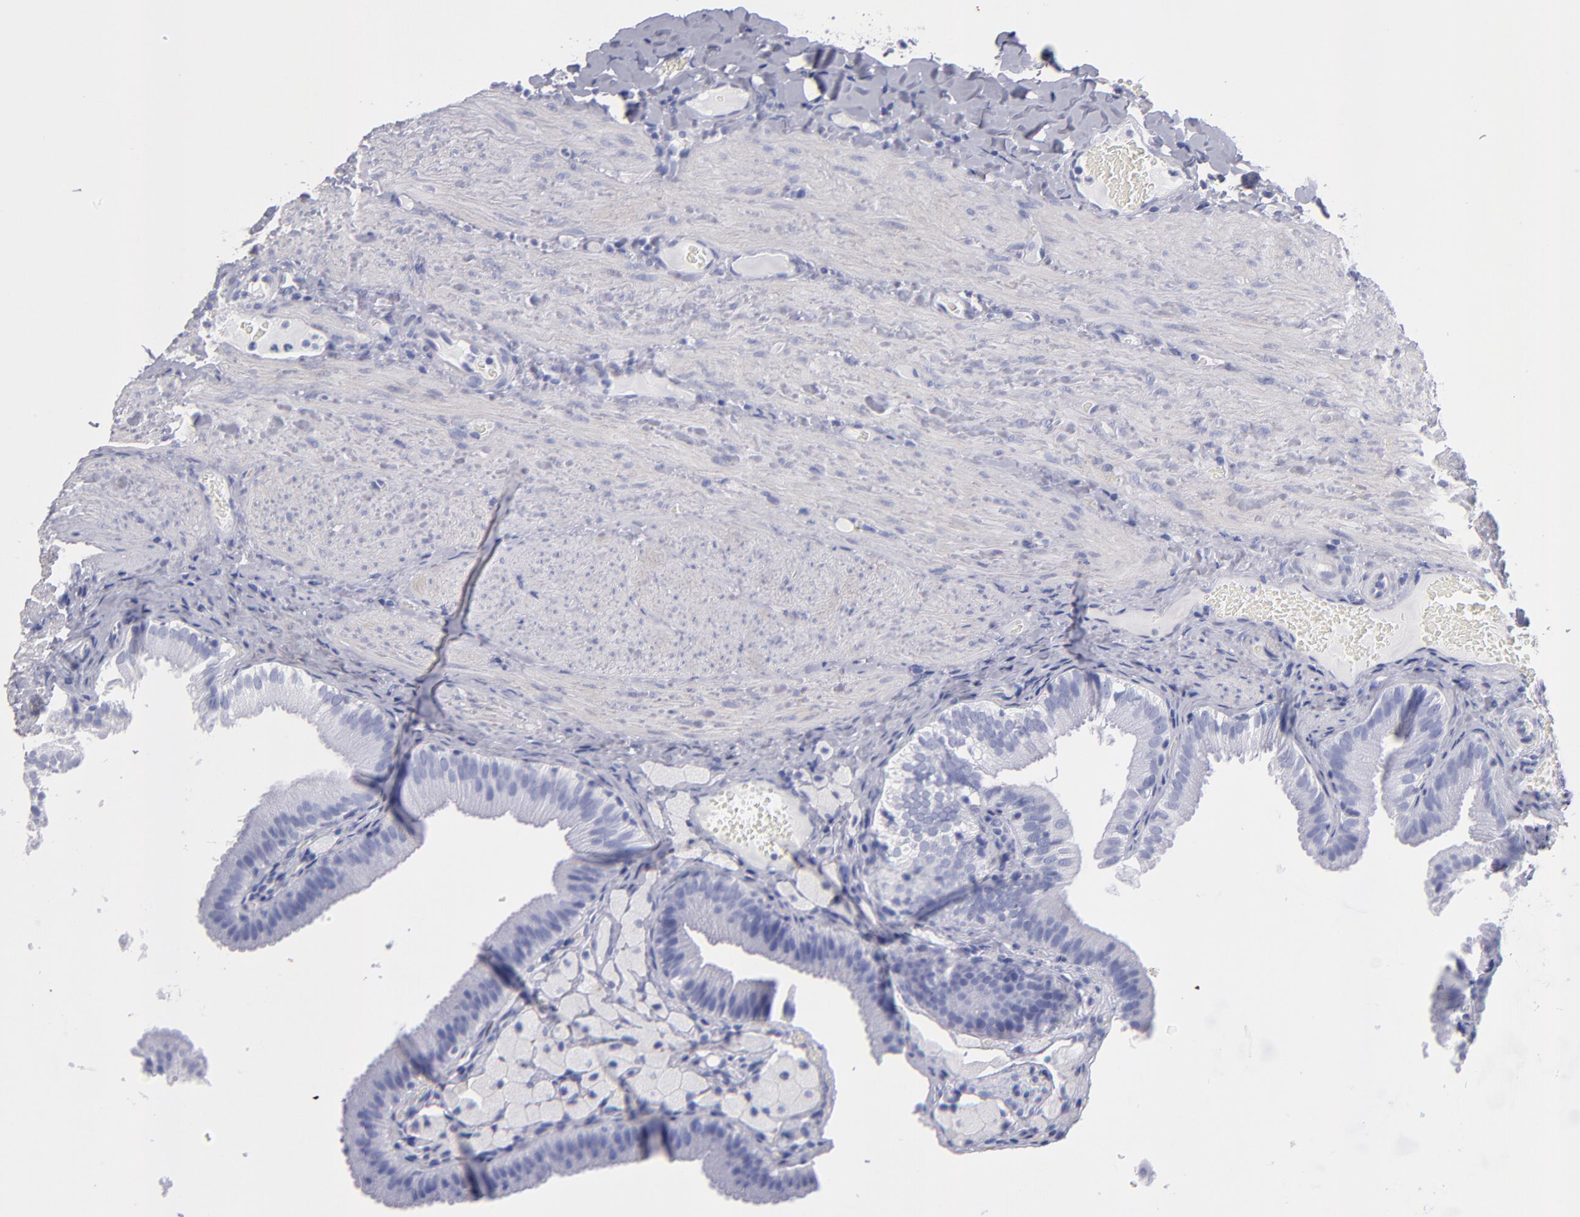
{"staining": {"intensity": "negative", "quantity": "none", "location": "none"}, "tissue": "gallbladder", "cell_type": "Glandular cells", "image_type": "normal", "snomed": [{"axis": "morphology", "description": "Normal tissue, NOS"}, {"axis": "topography", "description": "Gallbladder"}], "caption": "The micrograph demonstrates no staining of glandular cells in normal gallbladder.", "gene": "MB", "patient": {"sex": "female", "age": 24}}